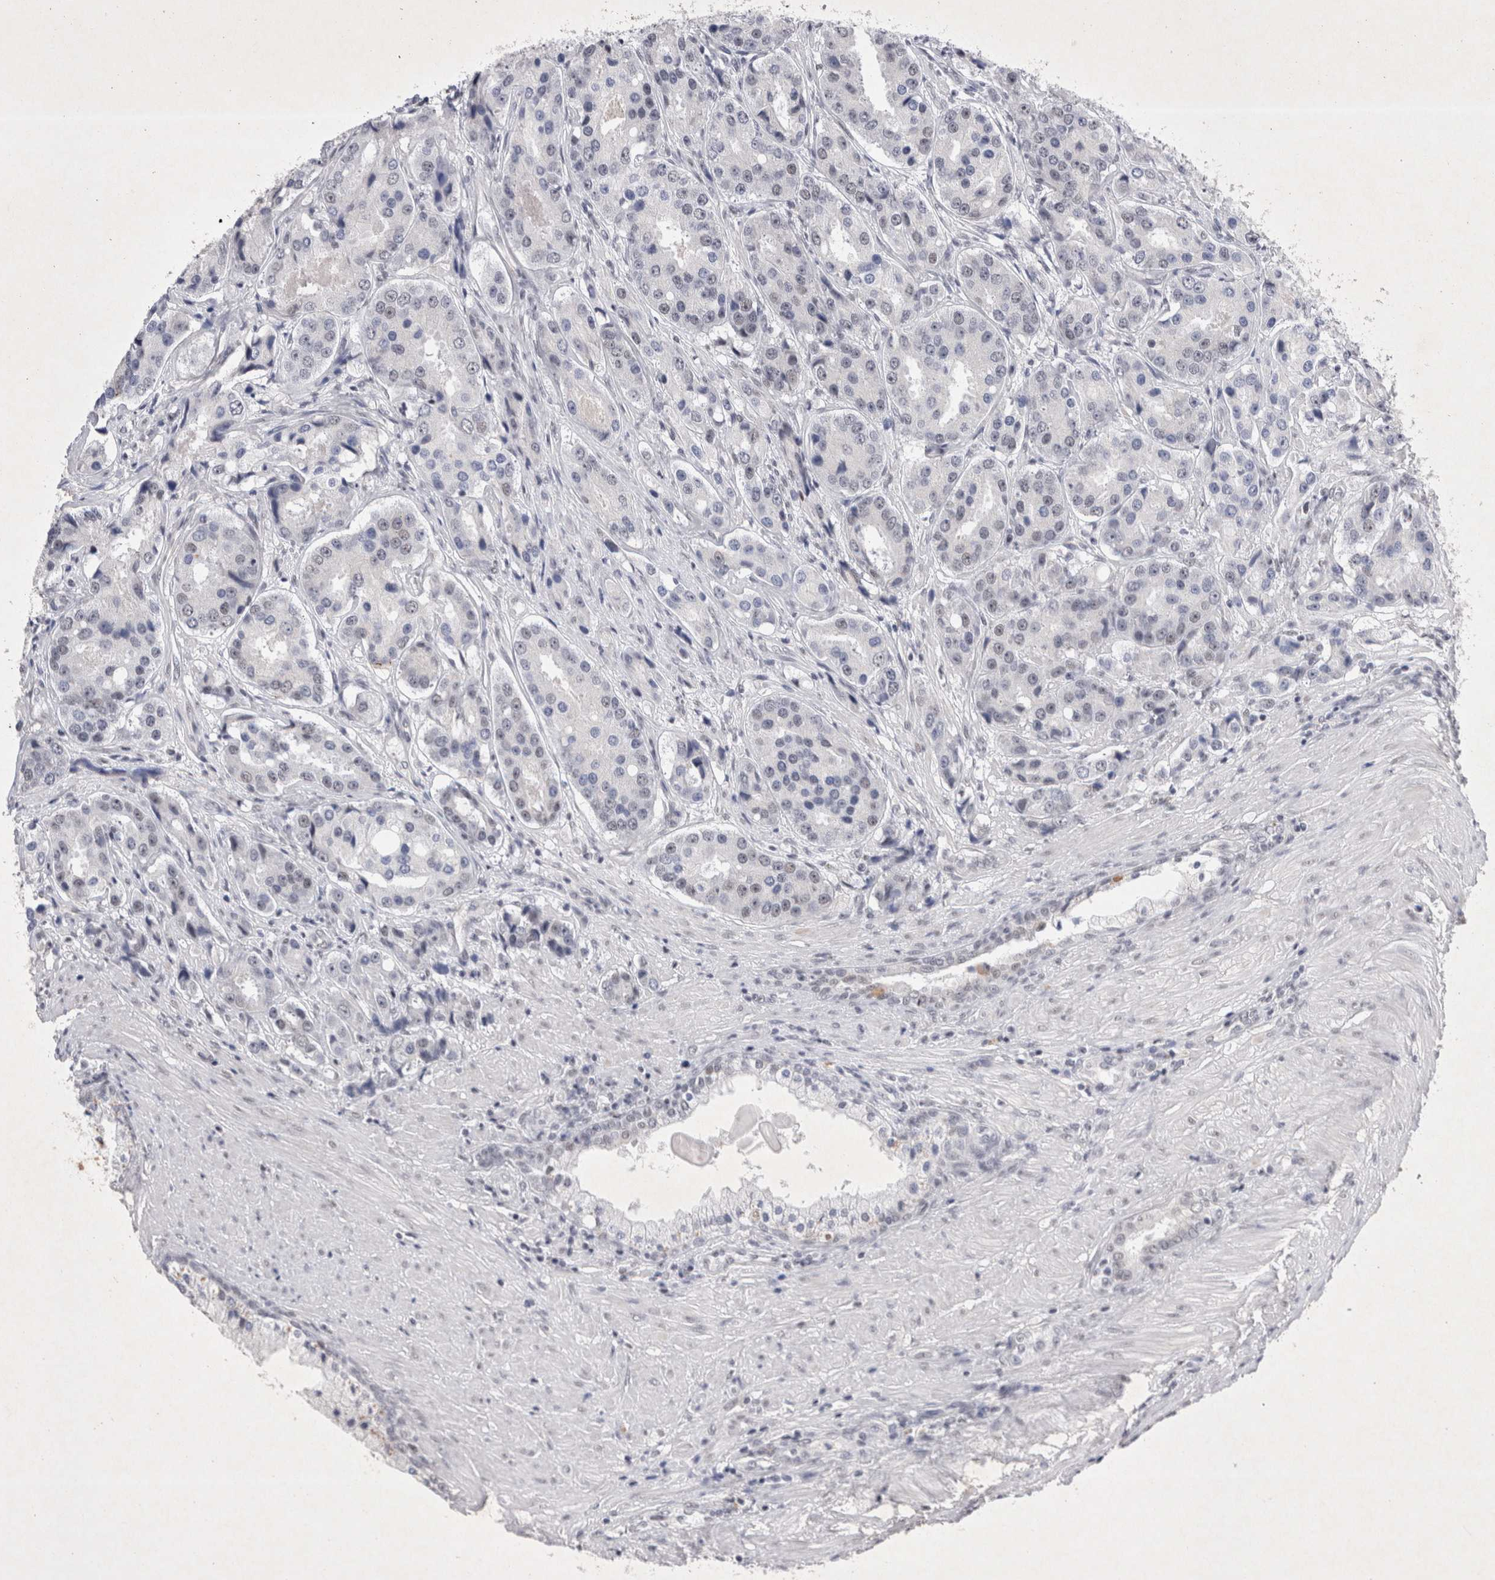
{"staining": {"intensity": "negative", "quantity": "none", "location": "none"}, "tissue": "prostate cancer", "cell_type": "Tumor cells", "image_type": "cancer", "snomed": [{"axis": "morphology", "description": "Adenocarcinoma, High grade"}, {"axis": "topography", "description": "Prostate"}], "caption": "The photomicrograph reveals no staining of tumor cells in prostate cancer (adenocarcinoma (high-grade)). (Stains: DAB (3,3'-diaminobenzidine) IHC with hematoxylin counter stain, Microscopy: brightfield microscopy at high magnification).", "gene": "RBM6", "patient": {"sex": "male", "age": 60}}